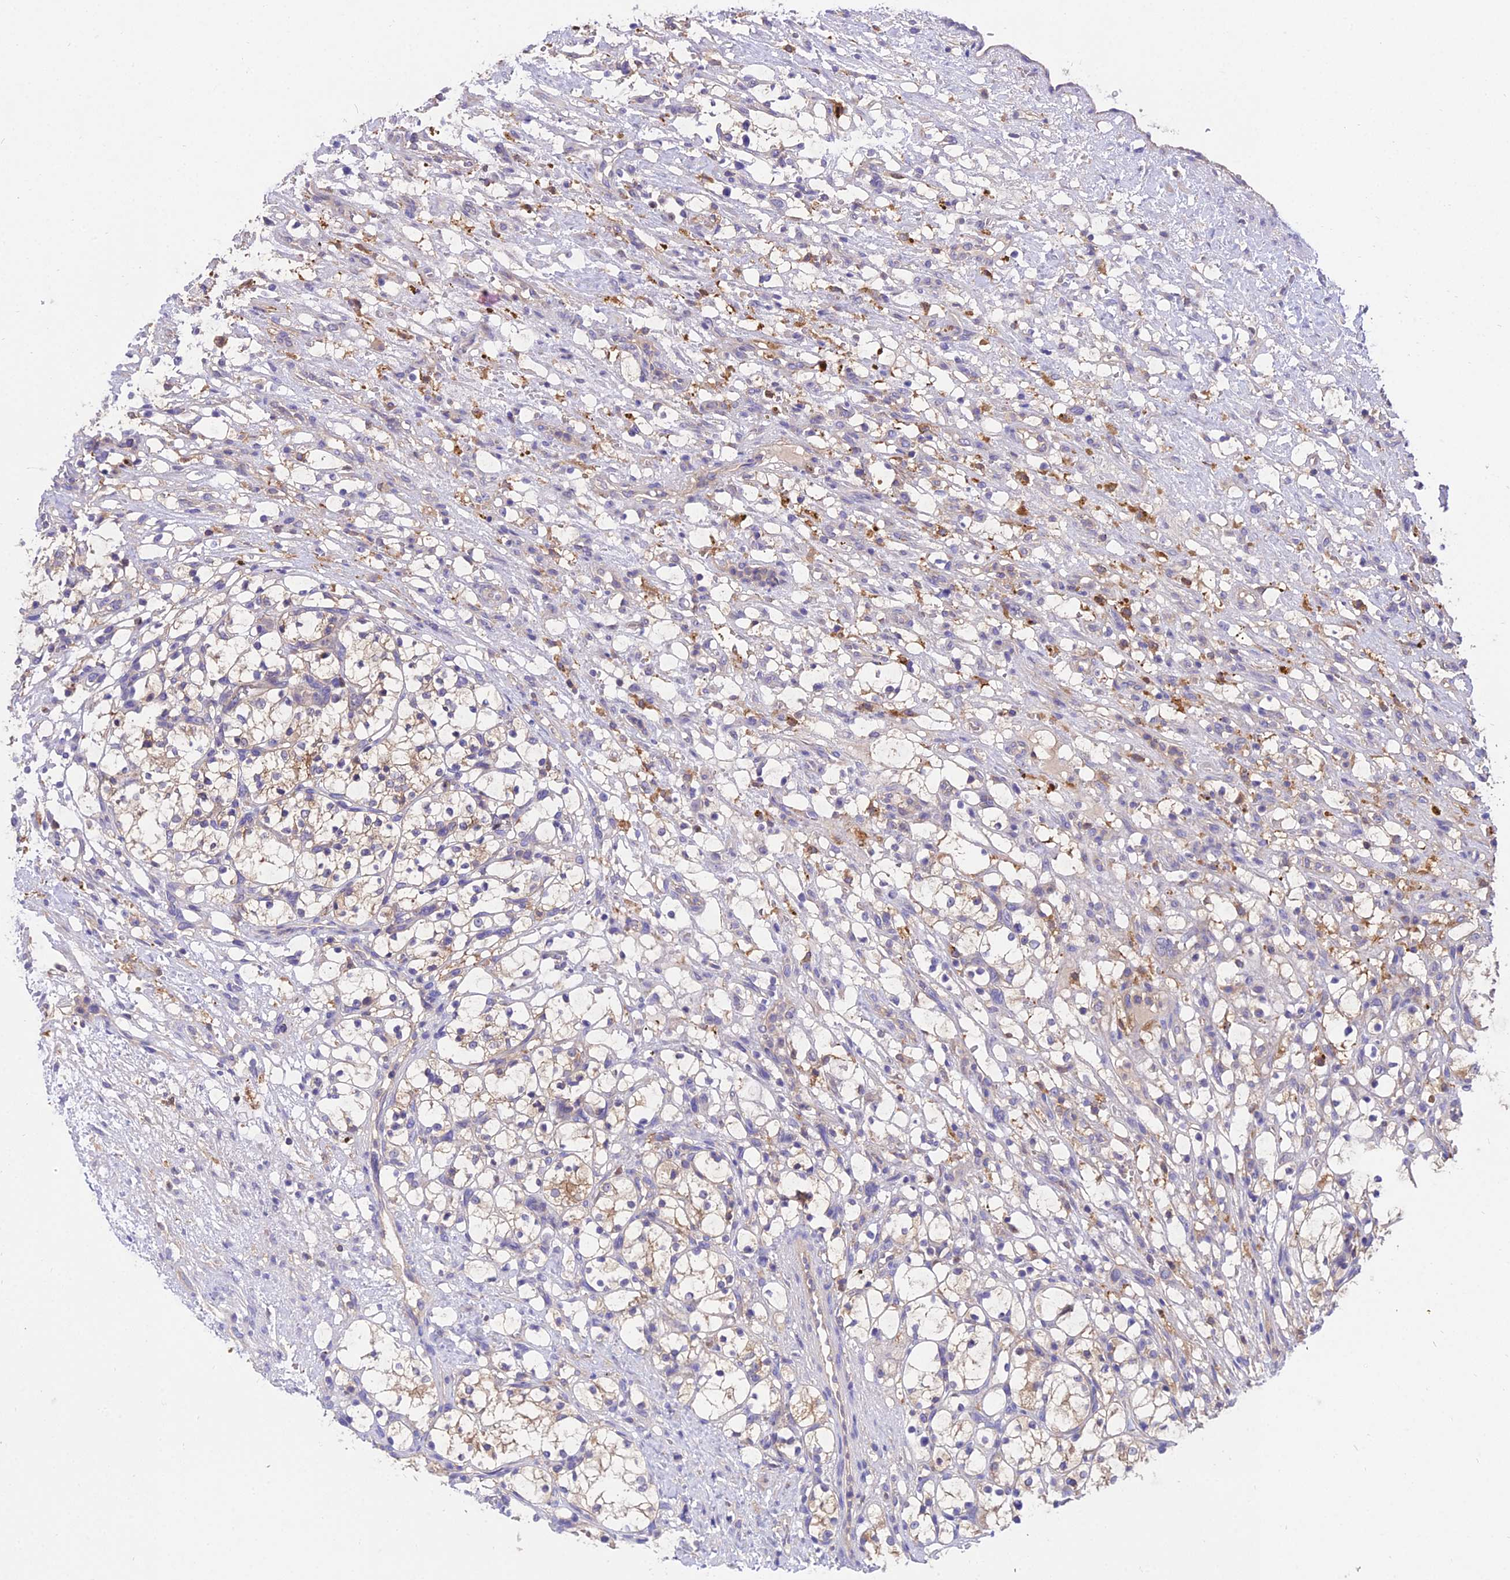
{"staining": {"intensity": "weak", "quantity": "<25%", "location": "cytoplasmic/membranous"}, "tissue": "renal cancer", "cell_type": "Tumor cells", "image_type": "cancer", "snomed": [{"axis": "morphology", "description": "Adenocarcinoma, NOS"}, {"axis": "topography", "description": "Kidney"}], "caption": "A micrograph of human renal adenocarcinoma is negative for staining in tumor cells.", "gene": "C2orf69", "patient": {"sex": "female", "age": 69}}